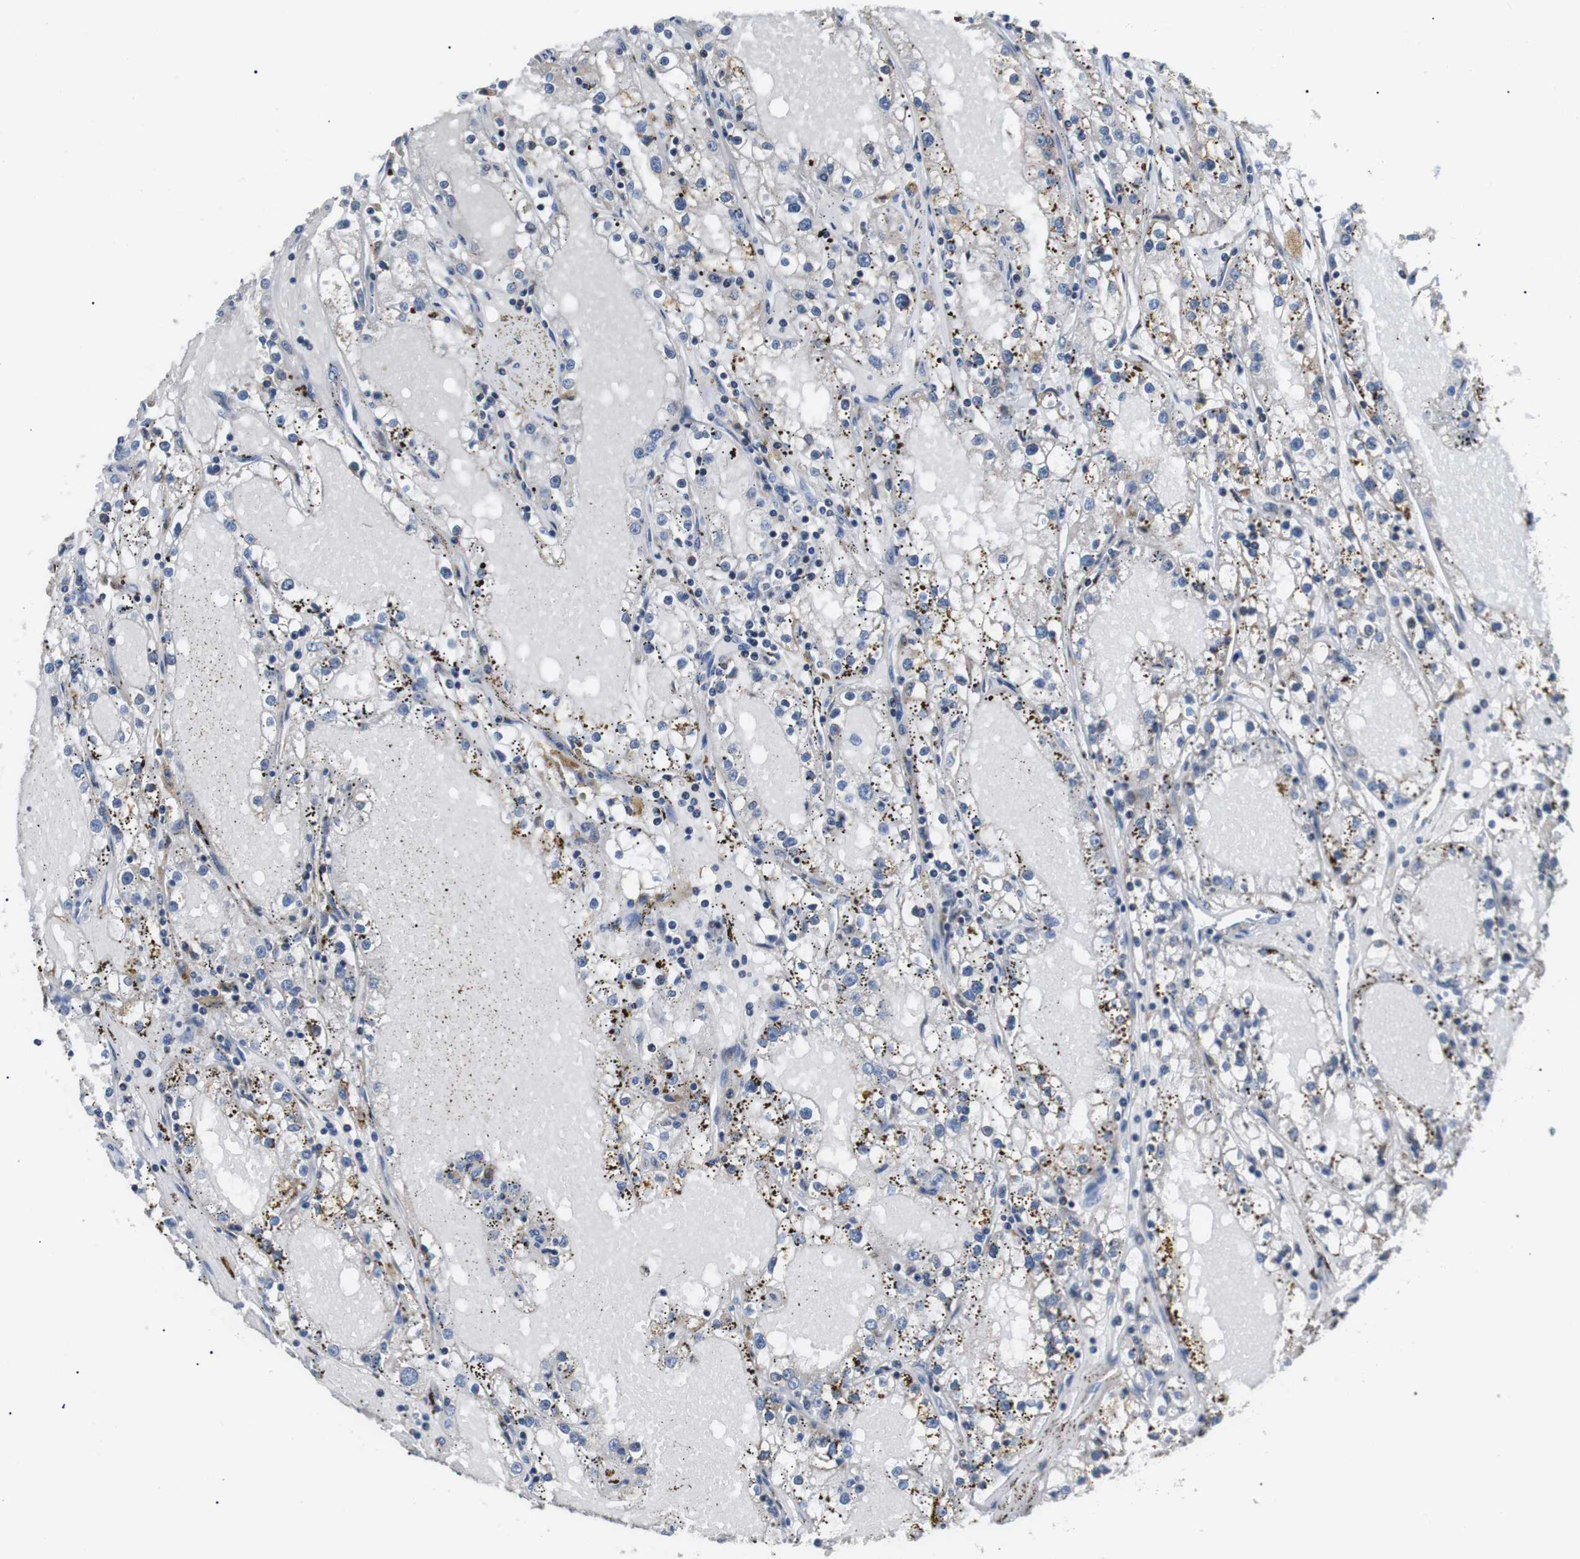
{"staining": {"intensity": "weak", "quantity": "25%-75%", "location": "cytoplasmic/membranous"}, "tissue": "renal cancer", "cell_type": "Tumor cells", "image_type": "cancer", "snomed": [{"axis": "morphology", "description": "Adenocarcinoma, NOS"}, {"axis": "topography", "description": "Kidney"}], "caption": "High-magnification brightfield microscopy of renal cancer stained with DAB (3,3'-diaminobenzidine) (brown) and counterstained with hematoxylin (blue). tumor cells exhibit weak cytoplasmic/membranous staining is seen in about25%-75% of cells.", "gene": "RAB9A", "patient": {"sex": "male", "age": 56}}